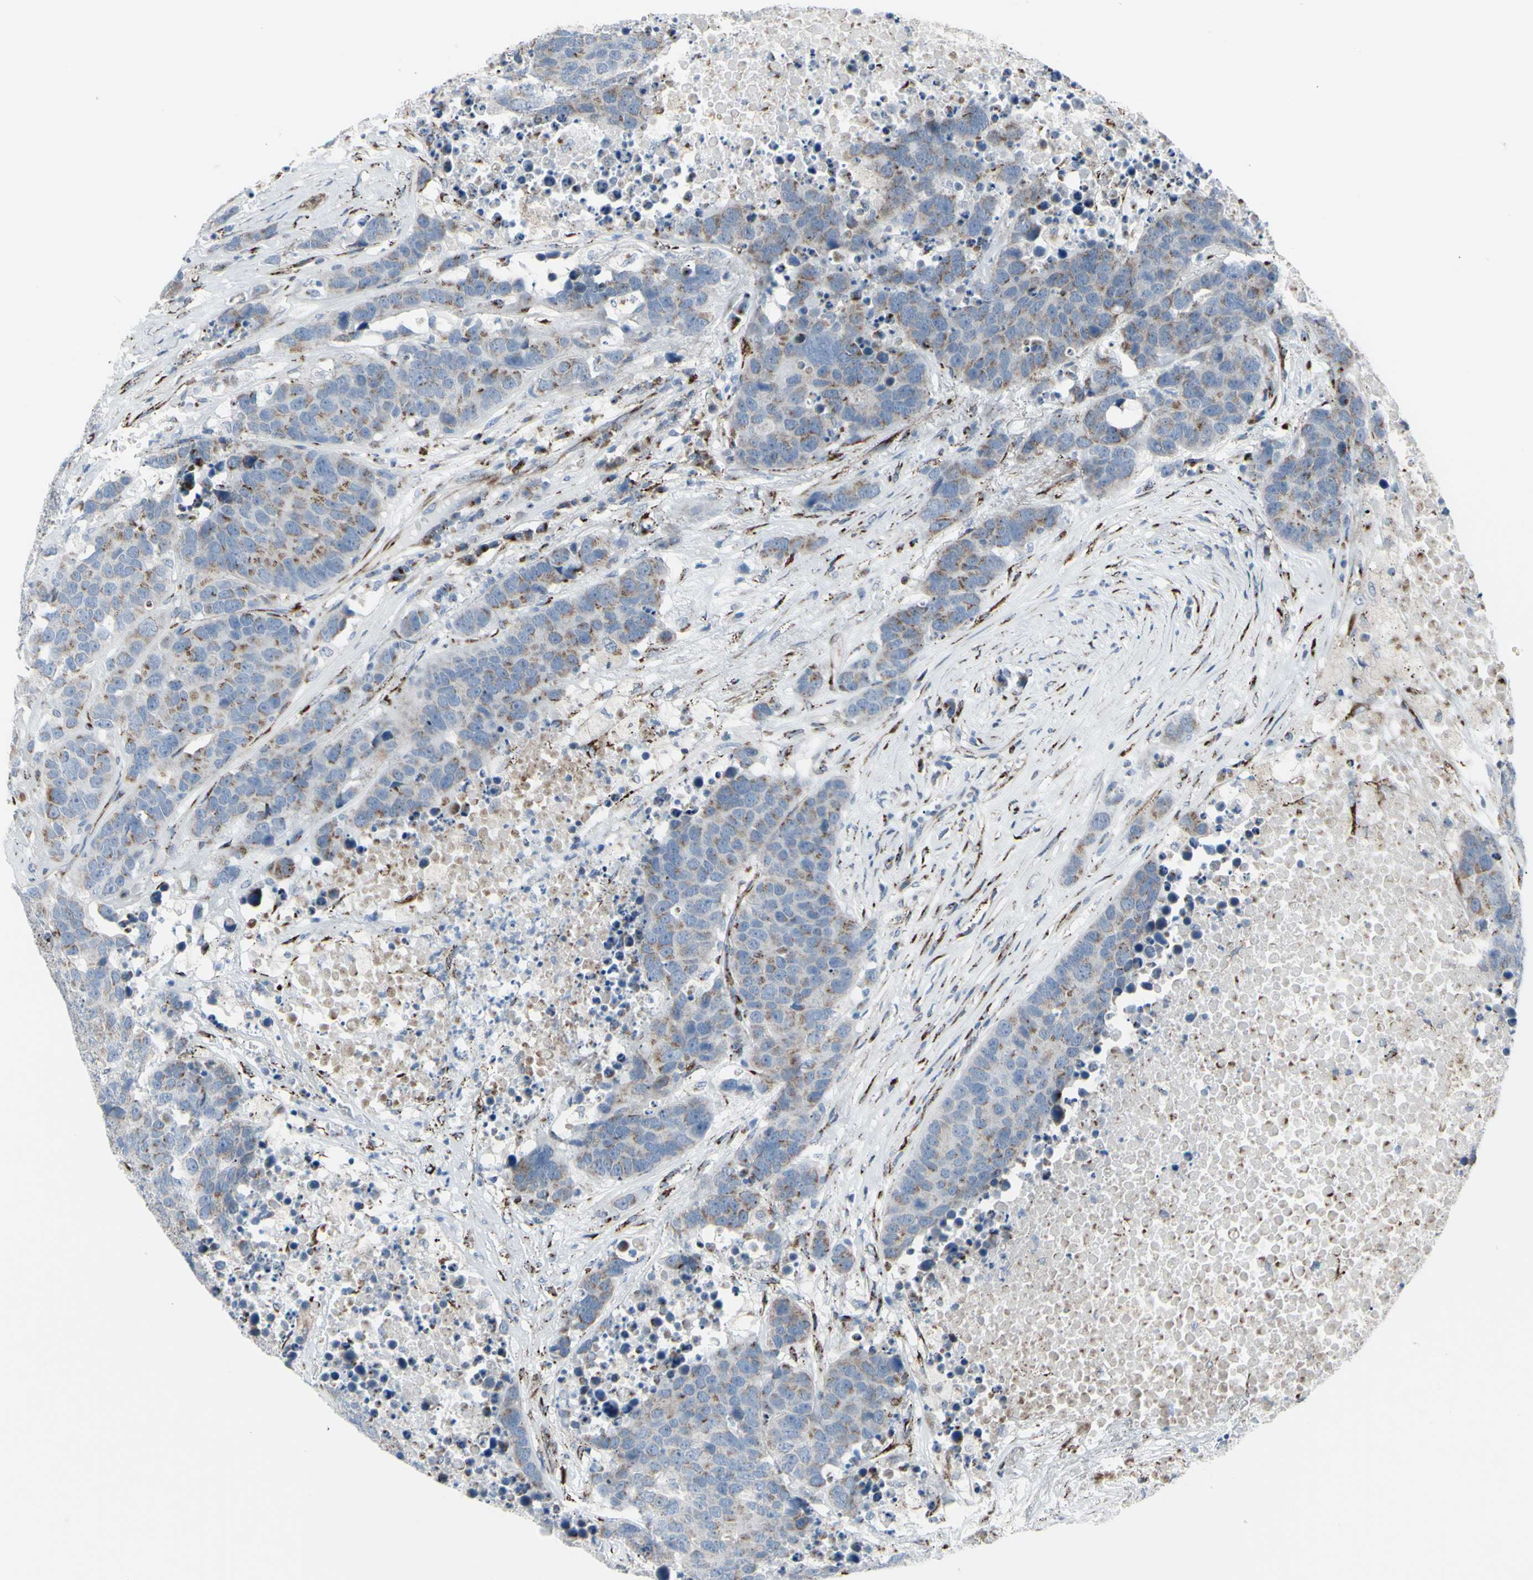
{"staining": {"intensity": "moderate", "quantity": "25%-75%", "location": "cytoplasmic/membranous"}, "tissue": "carcinoid", "cell_type": "Tumor cells", "image_type": "cancer", "snomed": [{"axis": "morphology", "description": "Carcinoid, malignant, NOS"}, {"axis": "topography", "description": "Lung"}], "caption": "Human carcinoid stained with a brown dye demonstrates moderate cytoplasmic/membranous positive positivity in approximately 25%-75% of tumor cells.", "gene": "GLG1", "patient": {"sex": "male", "age": 60}}